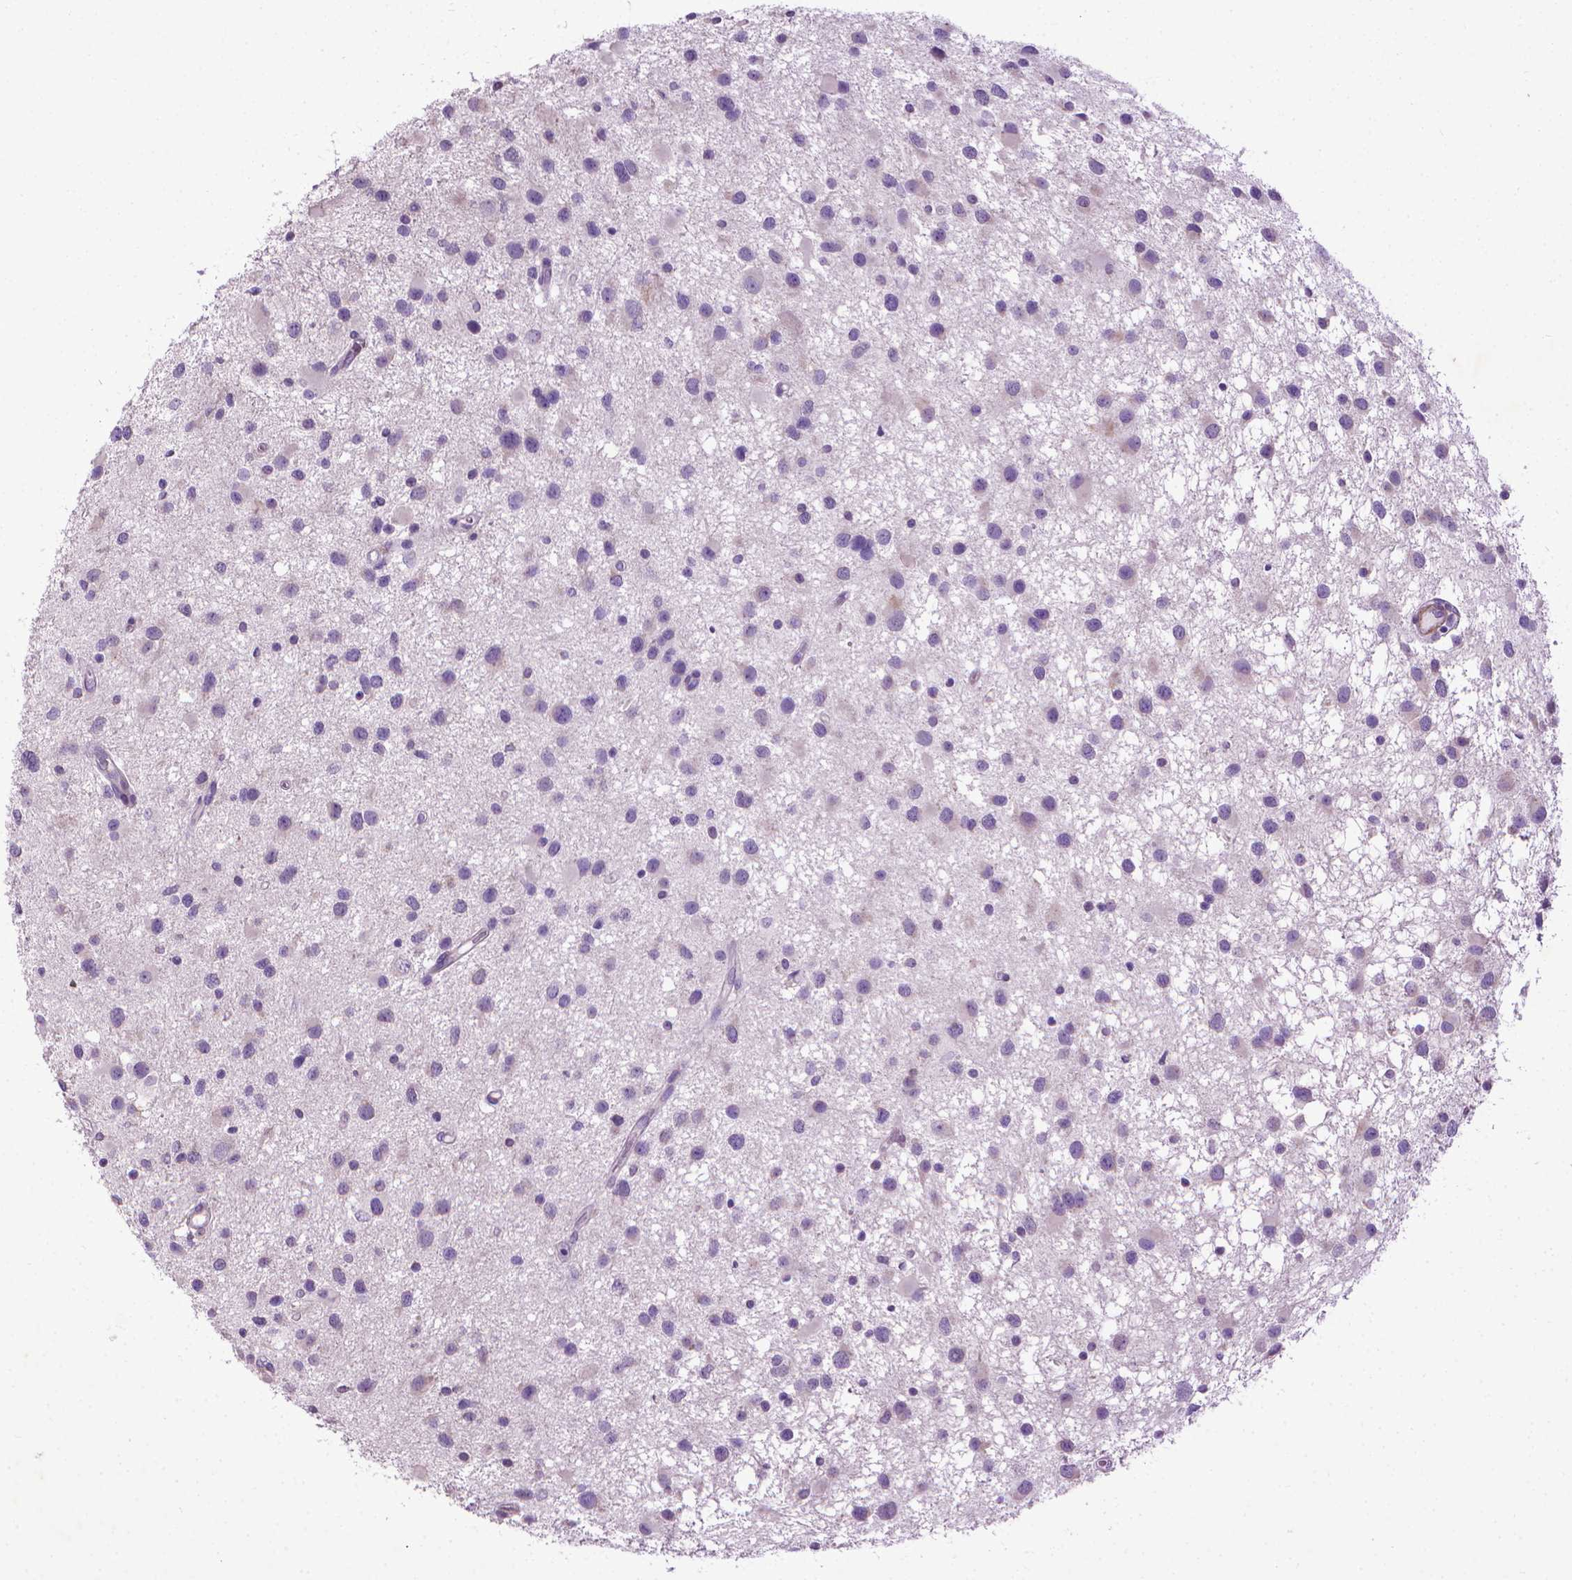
{"staining": {"intensity": "negative", "quantity": "none", "location": "none"}, "tissue": "glioma", "cell_type": "Tumor cells", "image_type": "cancer", "snomed": [{"axis": "morphology", "description": "Glioma, malignant, Low grade"}, {"axis": "topography", "description": "Brain"}], "caption": "The micrograph demonstrates no significant positivity in tumor cells of glioma. (DAB (3,3'-diaminobenzidine) immunohistochemistry (IHC) with hematoxylin counter stain).", "gene": "AQP10", "patient": {"sex": "female", "age": 32}}